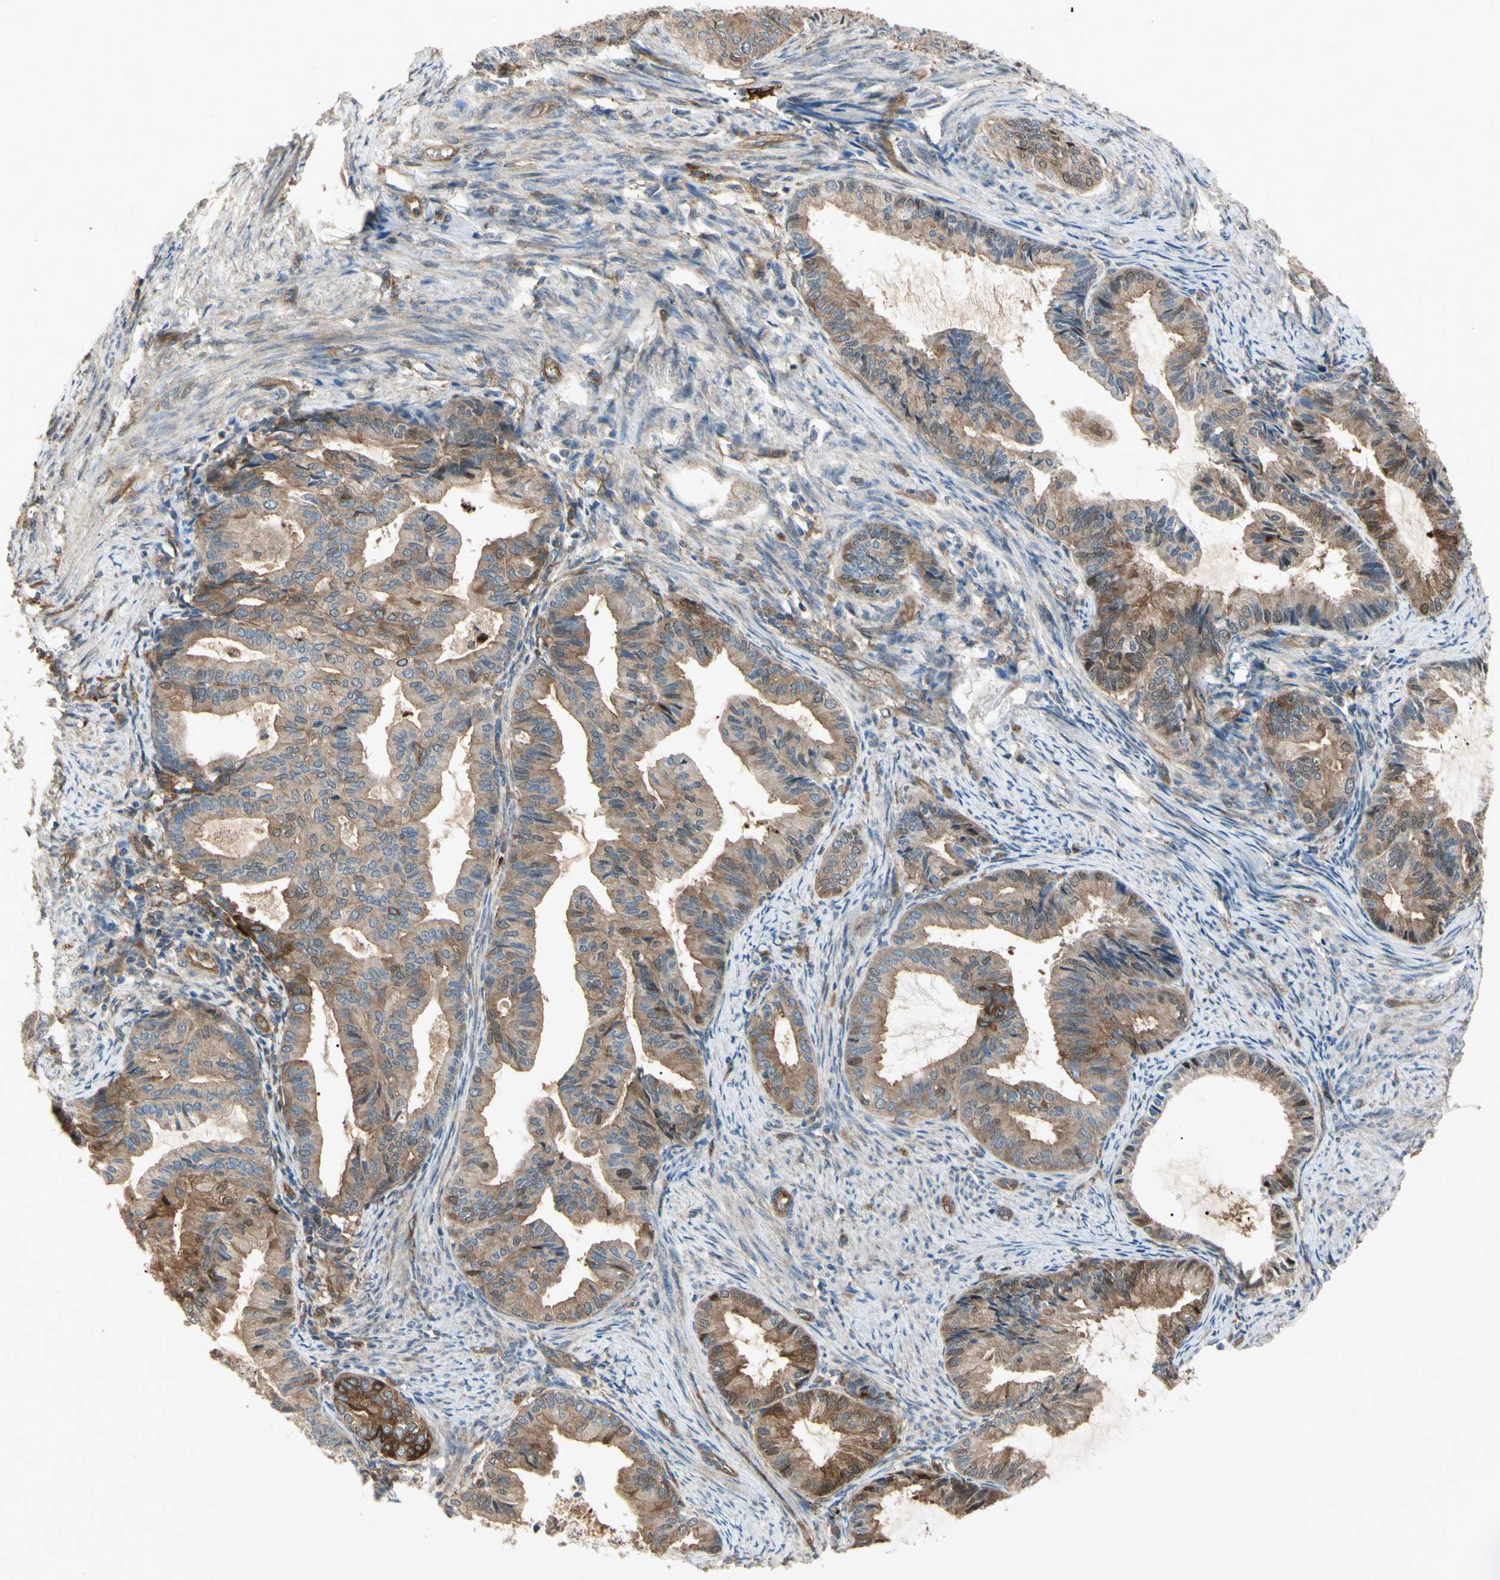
{"staining": {"intensity": "moderate", "quantity": ">75%", "location": "cytoplasmic/membranous"}, "tissue": "endometrial cancer", "cell_type": "Tumor cells", "image_type": "cancer", "snomed": [{"axis": "morphology", "description": "Adenocarcinoma, NOS"}, {"axis": "topography", "description": "Endometrium"}], "caption": "Endometrial cancer (adenocarcinoma) tissue exhibits moderate cytoplasmic/membranous positivity in approximately >75% of tumor cells", "gene": "PTPN12", "patient": {"sex": "female", "age": 86}}